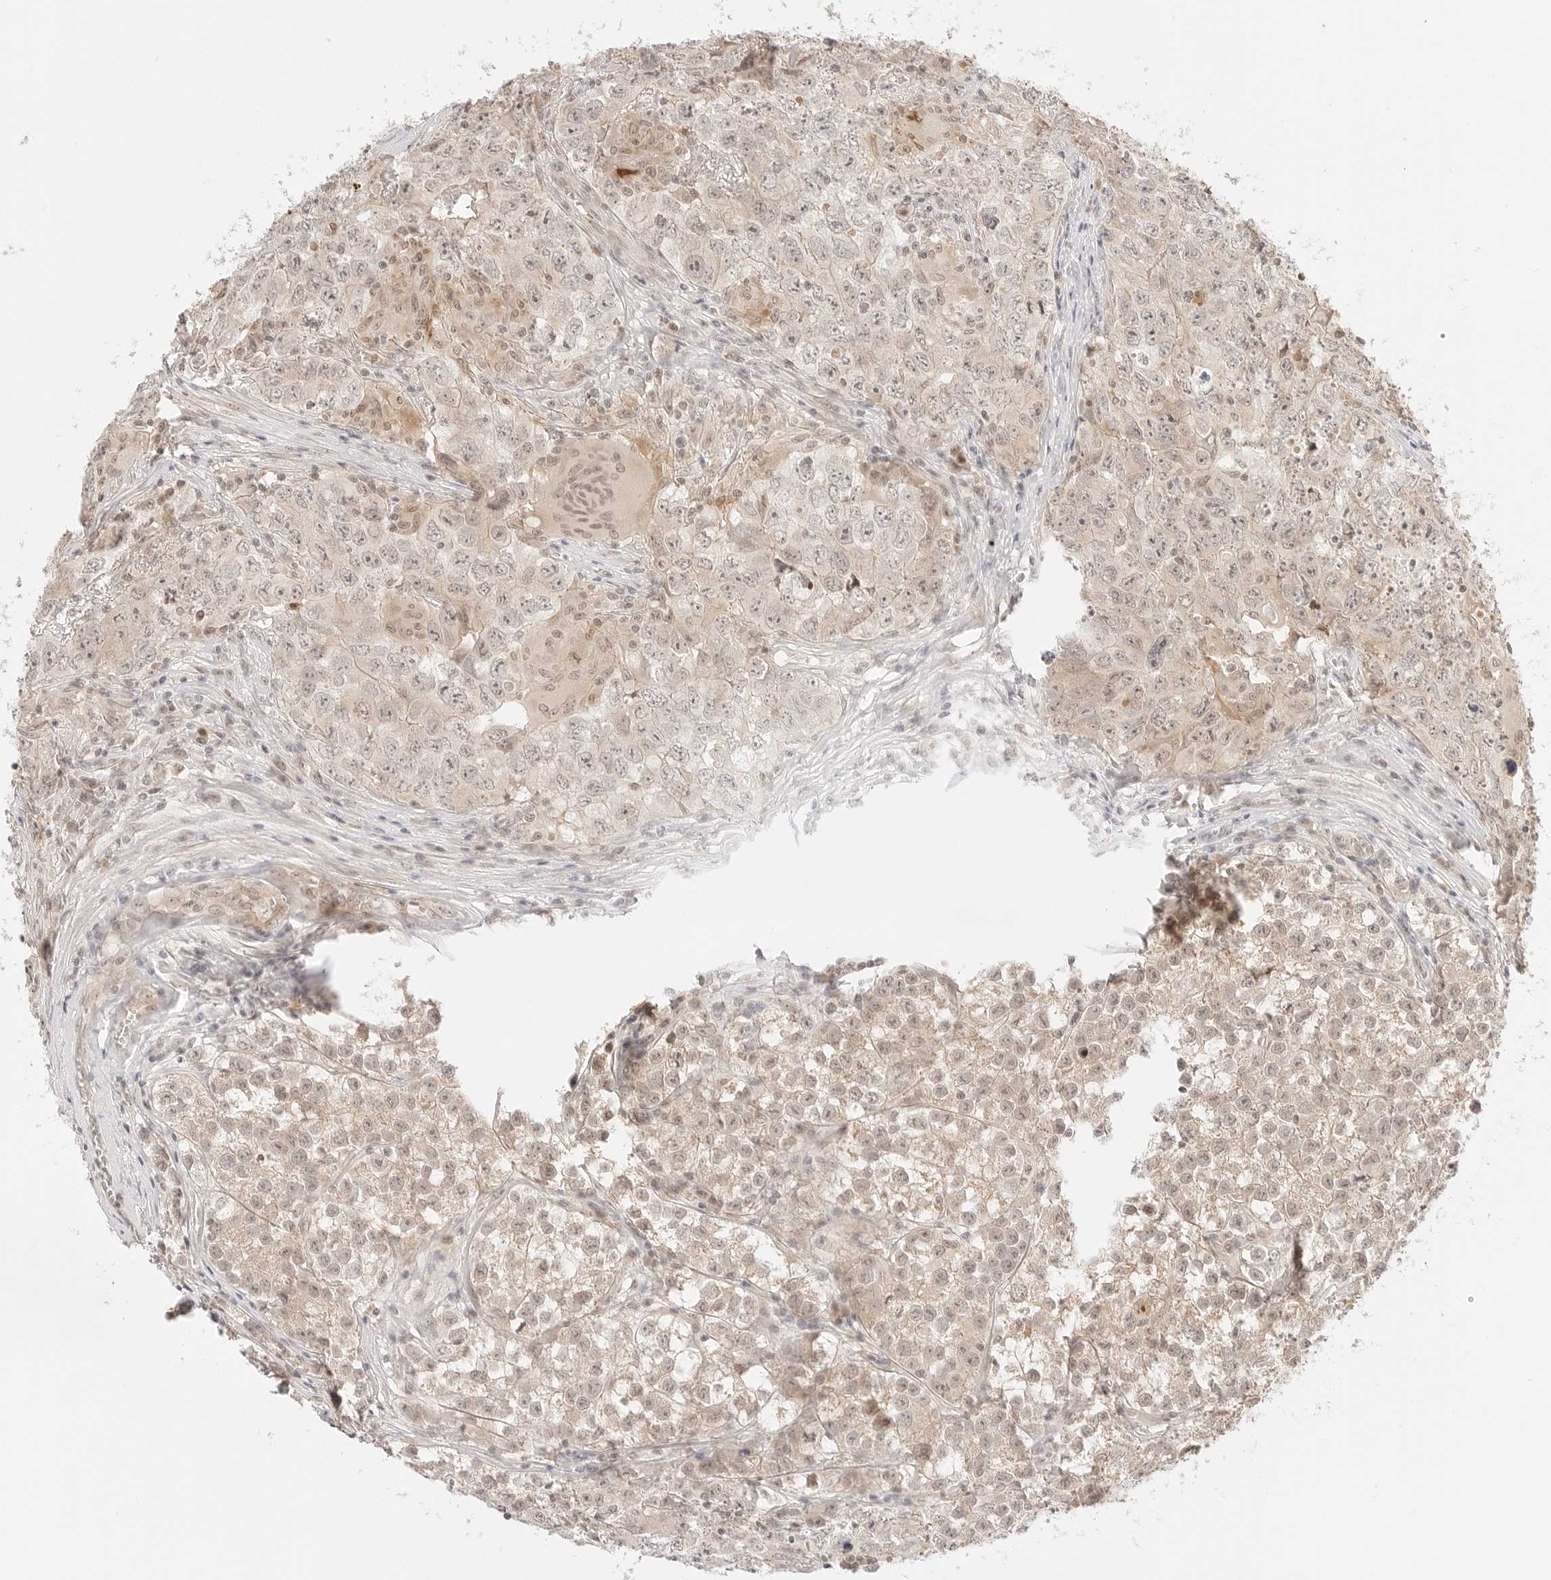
{"staining": {"intensity": "weak", "quantity": "25%-75%", "location": "cytoplasmic/membranous,nuclear"}, "tissue": "testis cancer", "cell_type": "Tumor cells", "image_type": "cancer", "snomed": [{"axis": "morphology", "description": "Seminoma, NOS"}, {"axis": "morphology", "description": "Carcinoma, Embryonal, NOS"}, {"axis": "topography", "description": "Testis"}], "caption": "Immunohistochemical staining of human testis cancer (seminoma) shows low levels of weak cytoplasmic/membranous and nuclear protein expression in approximately 25%-75% of tumor cells.", "gene": "RPS6KL1", "patient": {"sex": "male", "age": 43}}